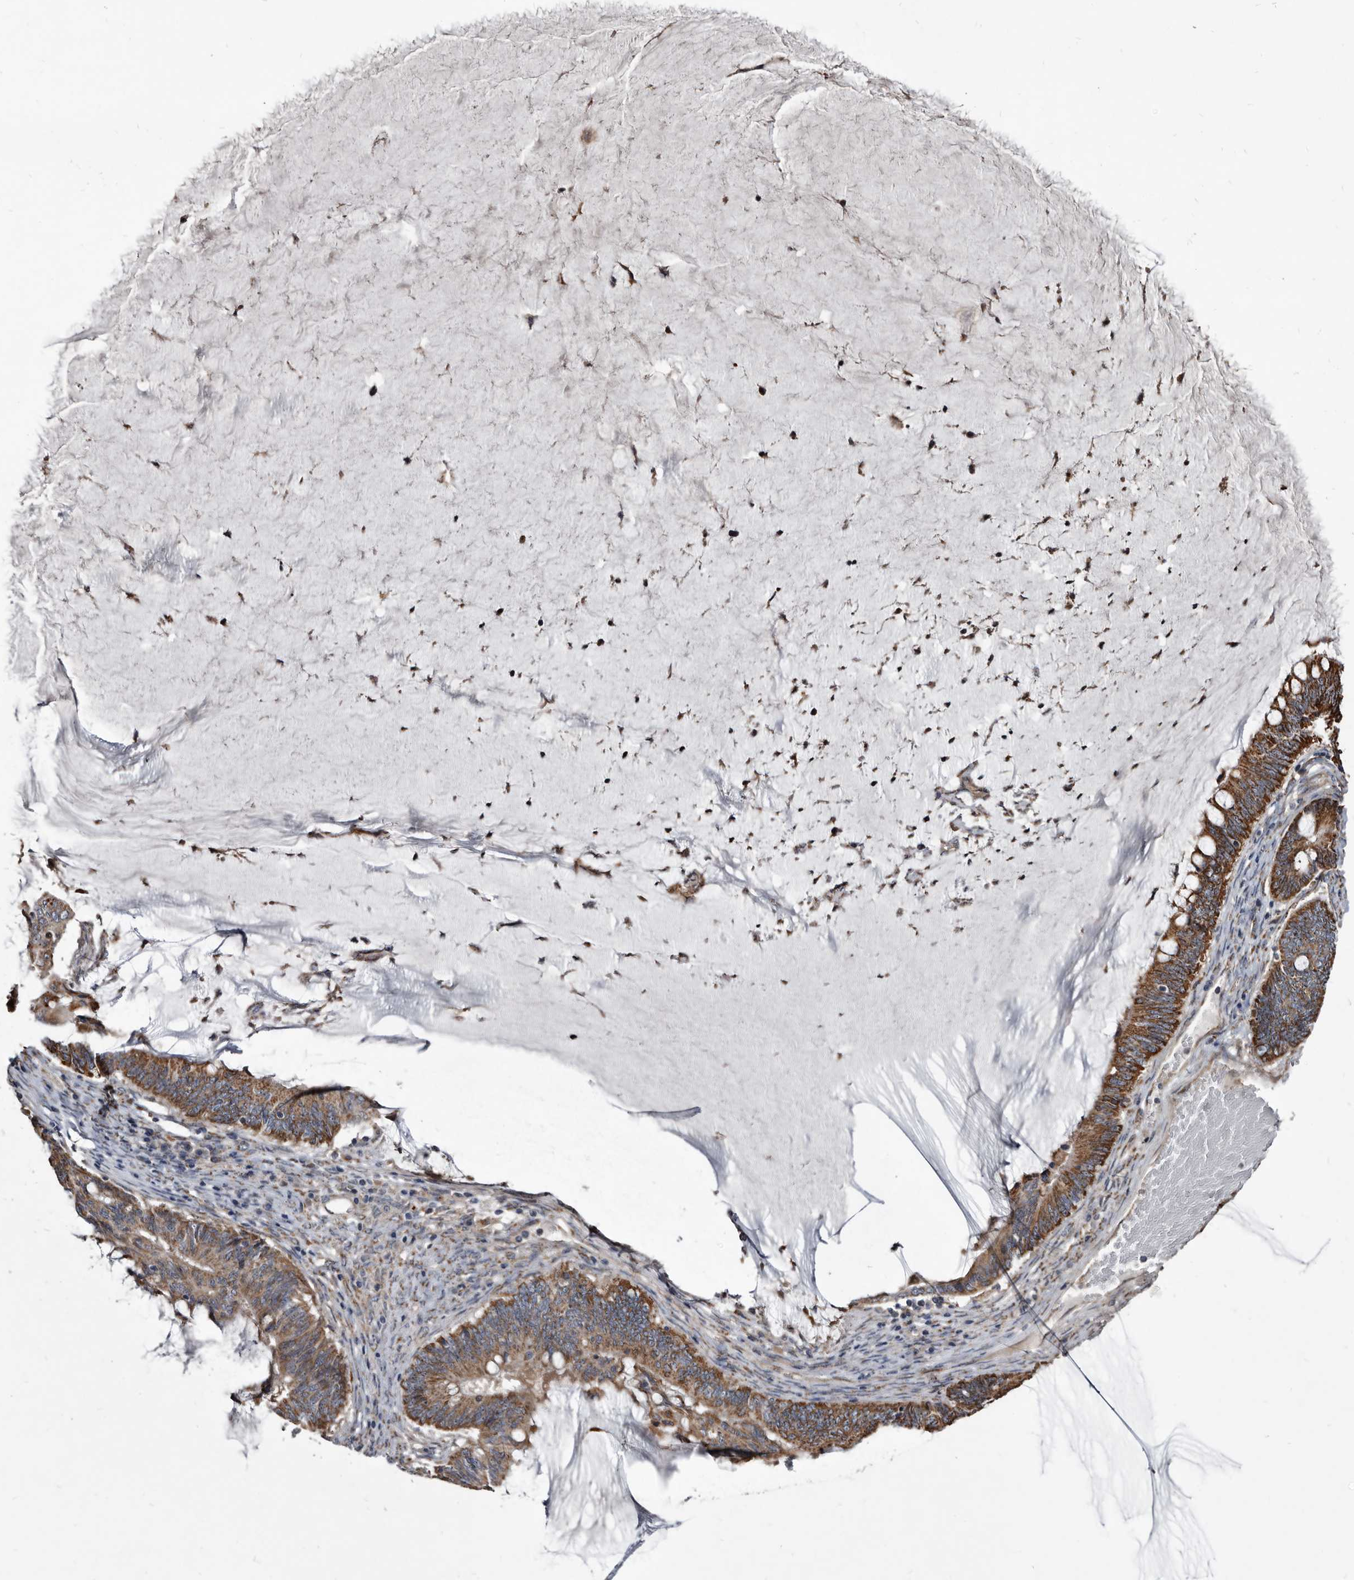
{"staining": {"intensity": "strong", "quantity": ">75%", "location": "cytoplasmic/membranous"}, "tissue": "ovarian cancer", "cell_type": "Tumor cells", "image_type": "cancer", "snomed": [{"axis": "morphology", "description": "Cystadenocarcinoma, mucinous, NOS"}, {"axis": "topography", "description": "Ovary"}], "caption": "Protein staining shows strong cytoplasmic/membranous expression in about >75% of tumor cells in ovarian mucinous cystadenocarcinoma.", "gene": "CTSA", "patient": {"sex": "female", "age": 61}}